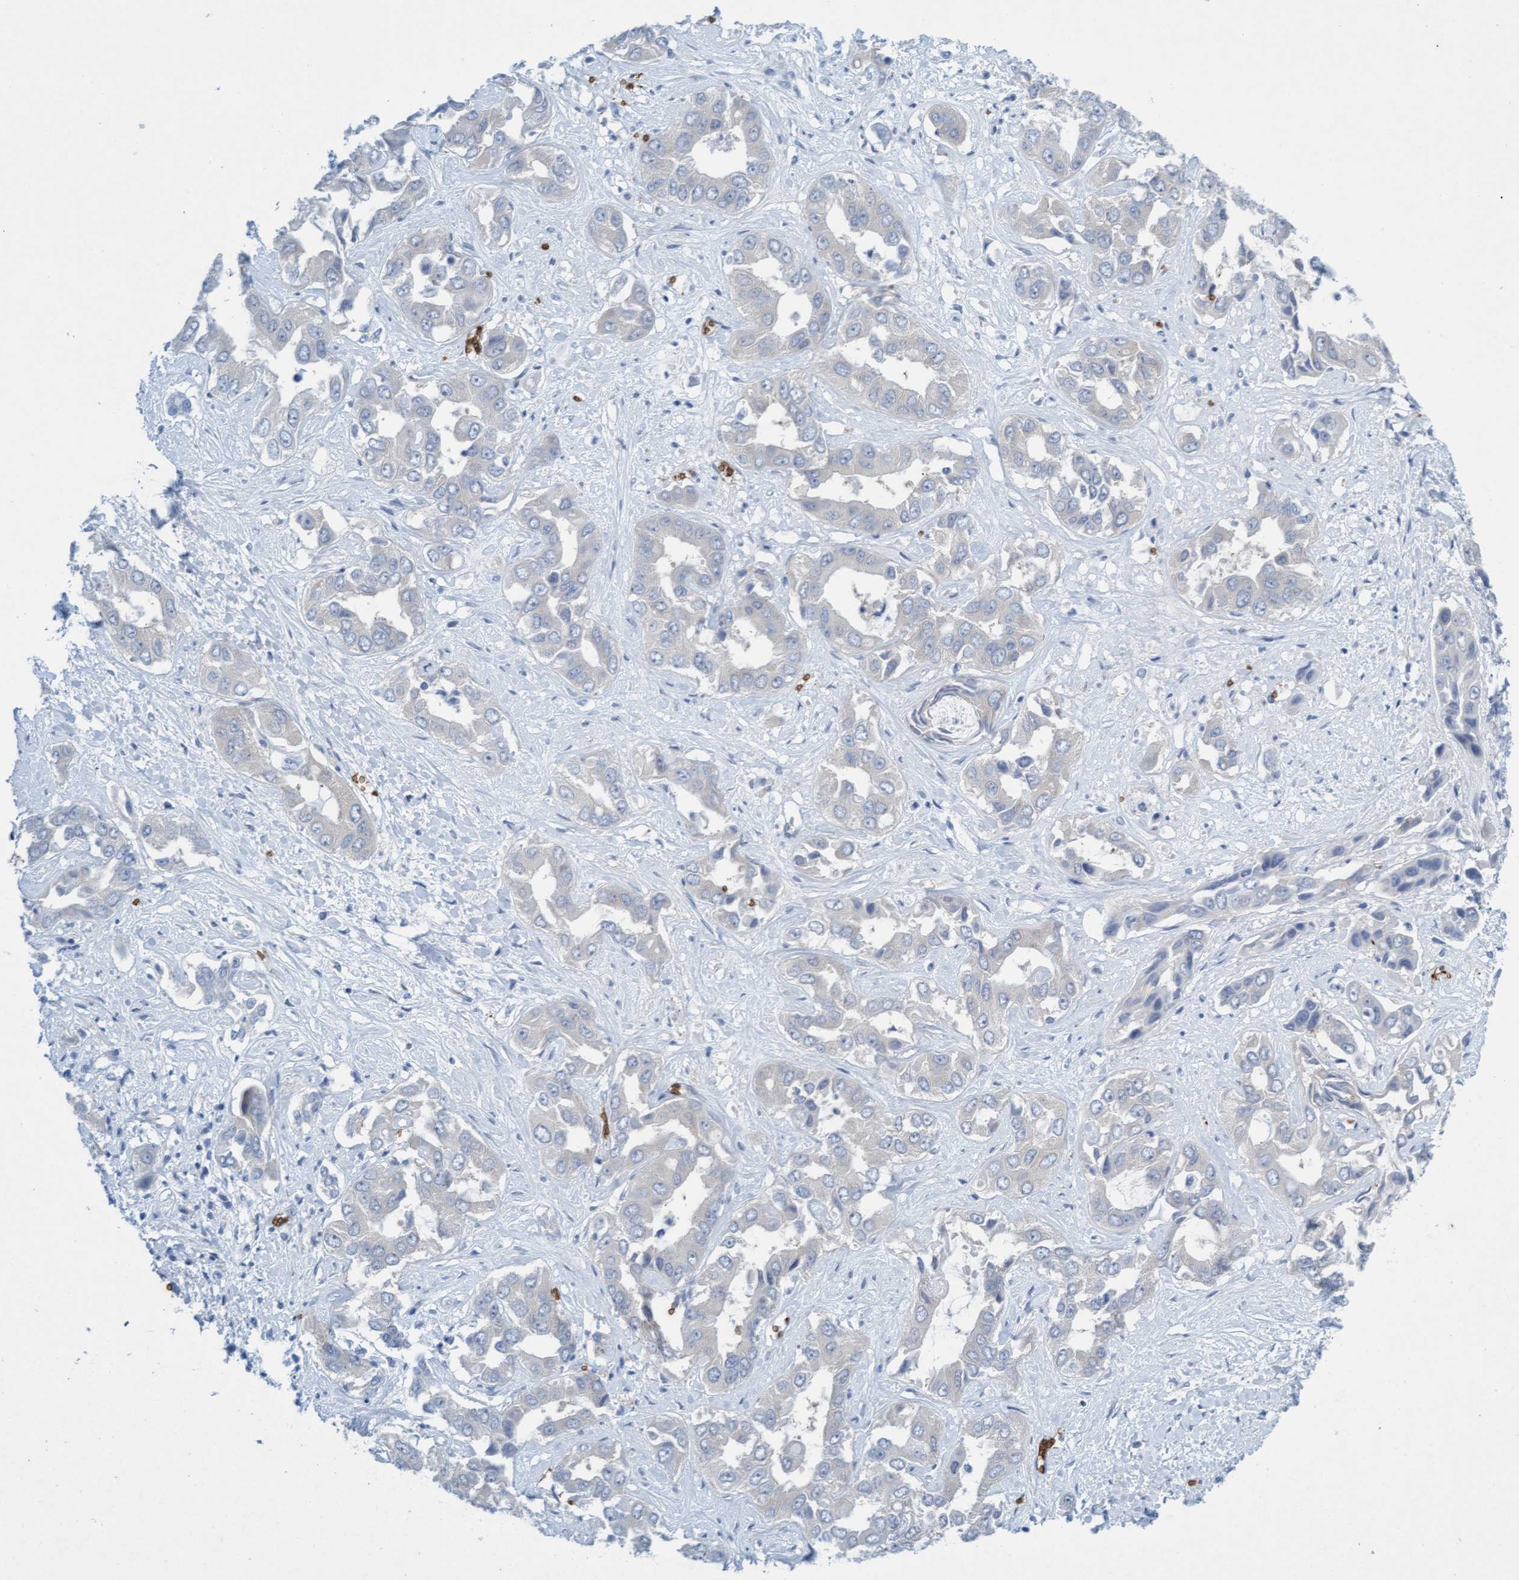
{"staining": {"intensity": "negative", "quantity": "none", "location": "none"}, "tissue": "liver cancer", "cell_type": "Tumor cells", "image_type": "cancer", "snomed": [{"axis": "morphology", "description": "Cholangiocarcinoma"}, {"axis": "topography", "description": "Liver"}], "caption": "Micrograph shows no protein expression in tumor cells of liver cancer tissue.", "gene": "SPEM2", "patient": {"sex": "female", "age": 52}}